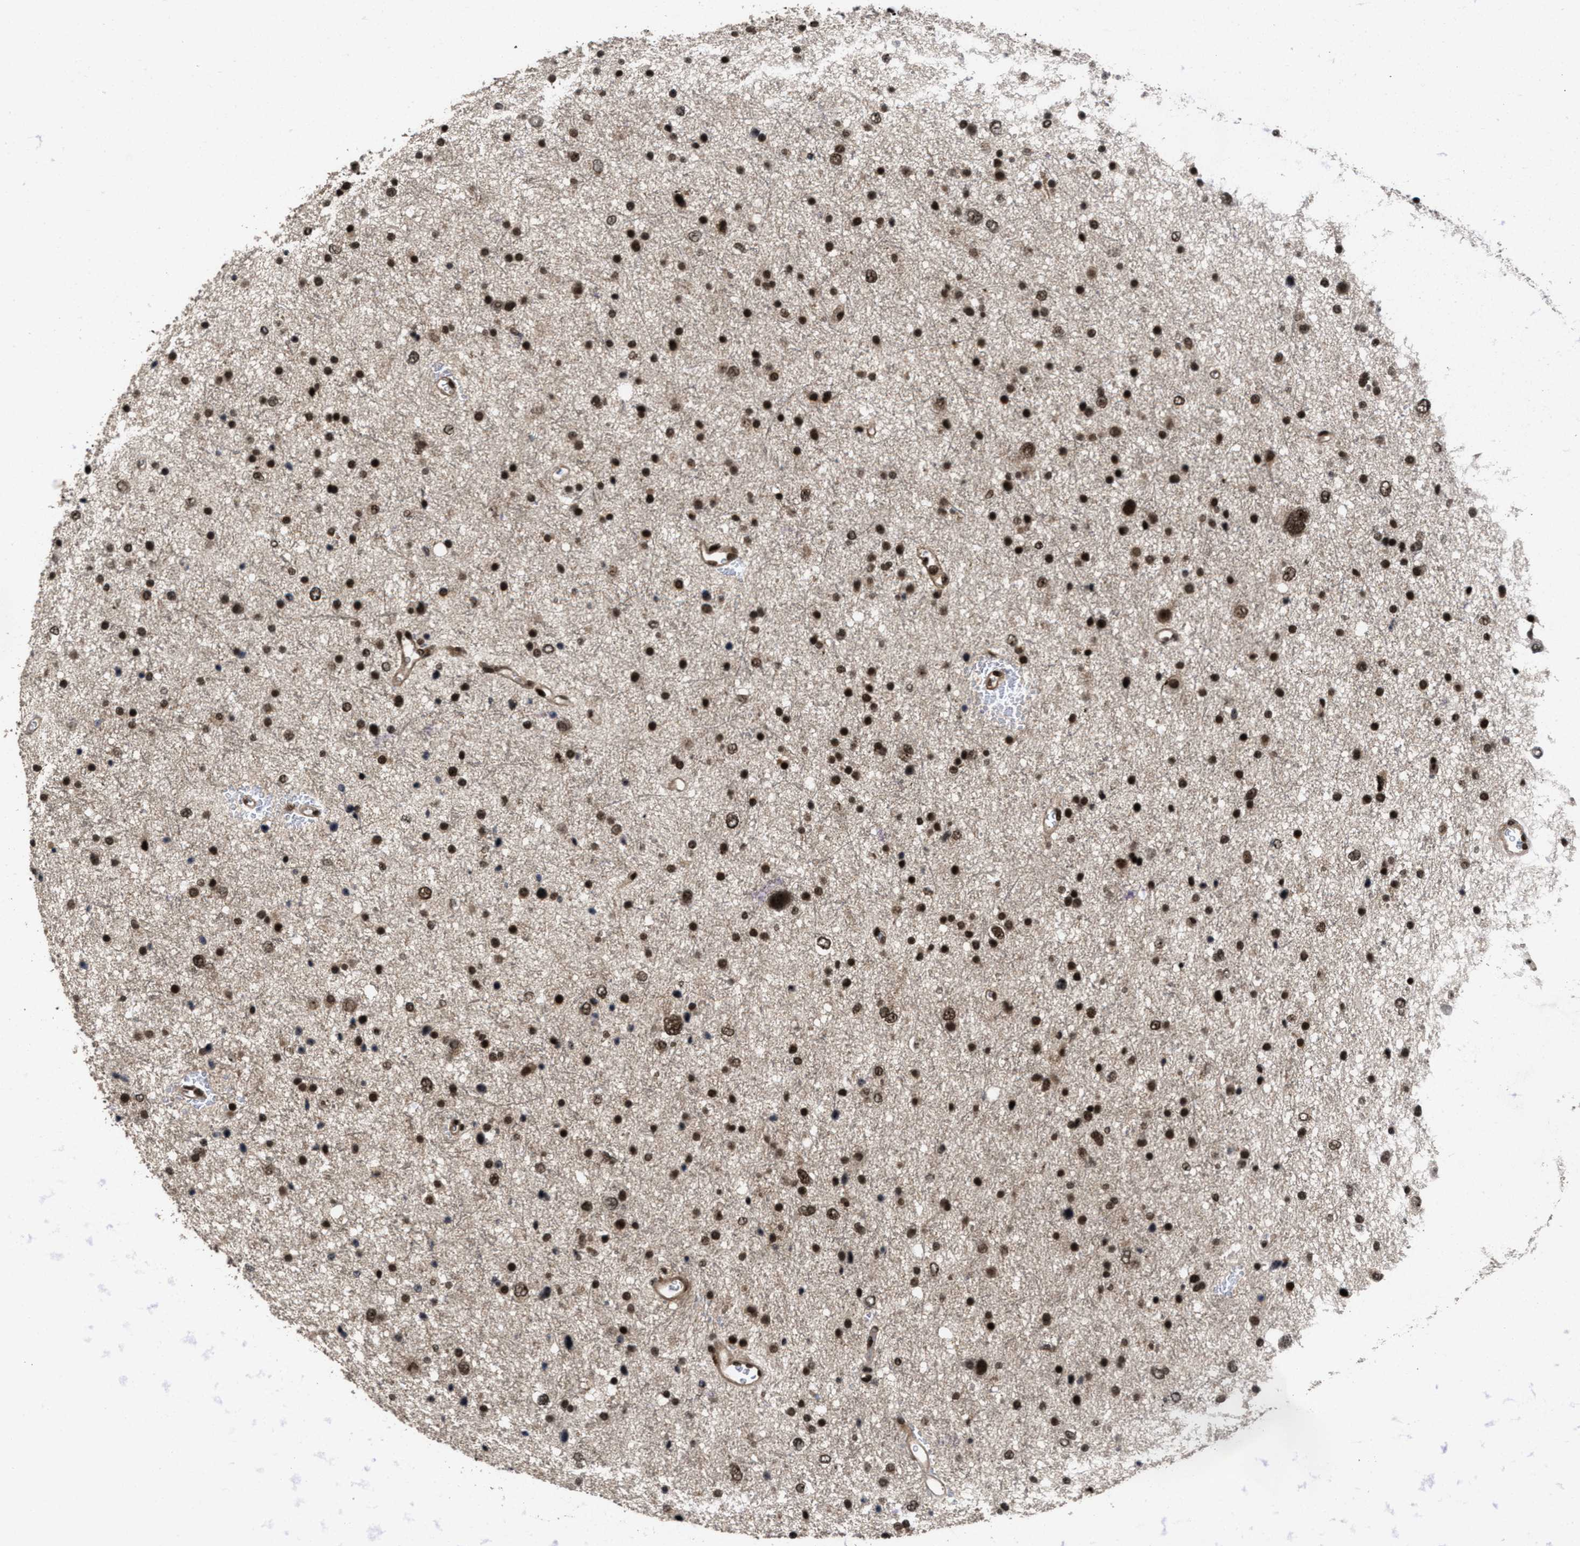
{"staining": {"intensity": "strong", "quantity": ">75%", "location": "nuclear"}, "tissue": "glioma", "cell_type": "Tumor cells", "image_type": "cancer", "snomed": [{"axis": "morphology", "description": "Glioma, malignant, Low grade"}, {"axis": "topography", "description": "Brain"}], "caption": "This is a photomicrograph of immunohistochemistry staining of glioma, which shows strong staining in the nuclear of tumor cells.", "gene": "WIZ", "patient": {"sex": "female", "age": 37}}